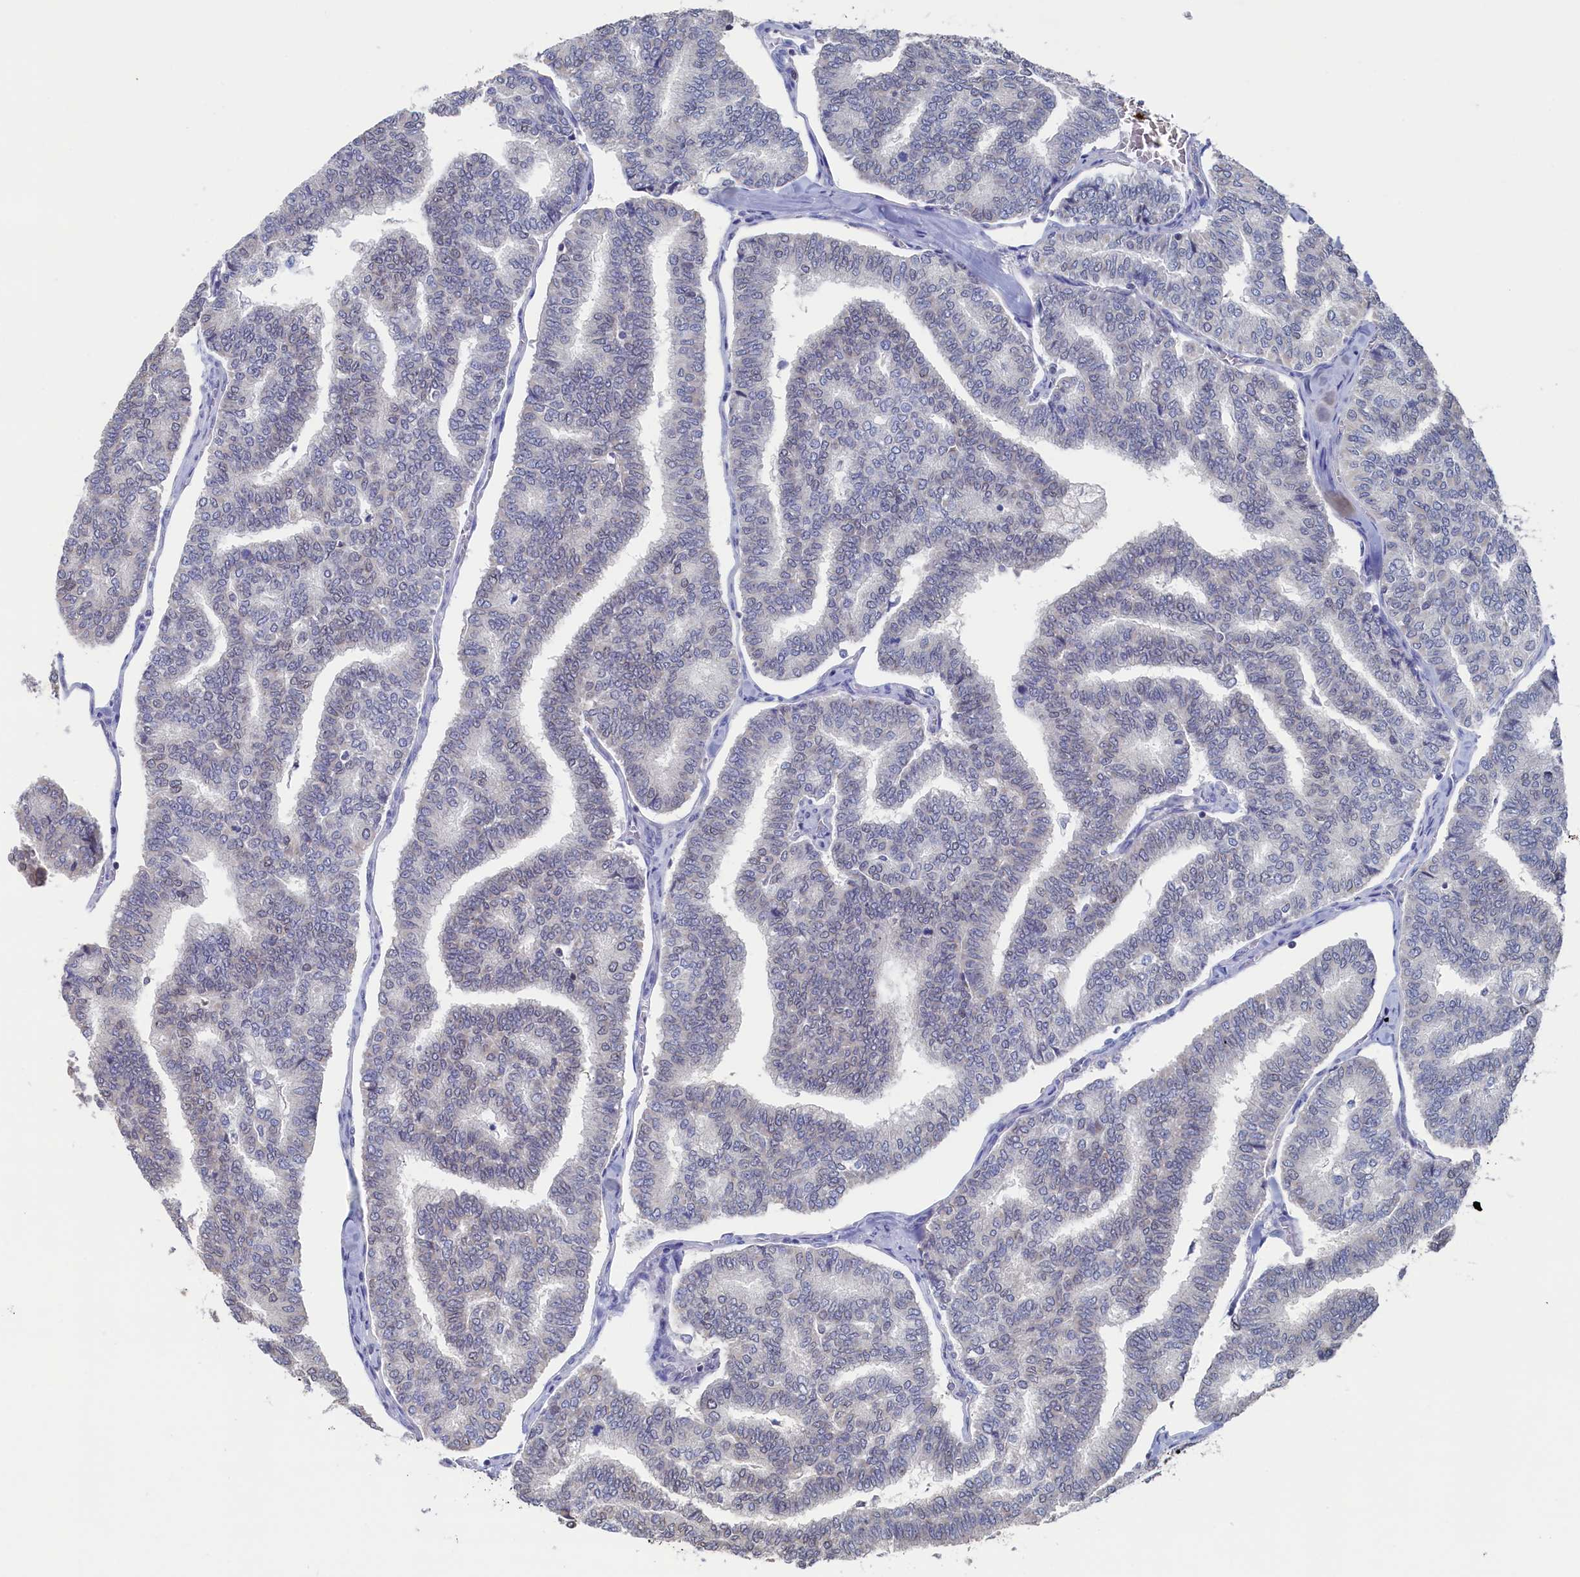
{"staining": {"intensity": "negative", "quantity": "none", "location": "none"}, "tissue": "thyroid cancer", "cell_type": "Tumor cells", "image_type": "cancer", "snomed": [{"axis": "morphology", "description": "Papillary adenocarcinoma, NOS"}, {"axis": "topography", "description": "Thyroid gland"}], "caption": "High power microscopy image of an immunohistochemistry micrograph of thyroid cancer, revealing no significant expression in tumor cells.", "gene": "C11orf54", "patient": {"sex": "female", "age": 35}}